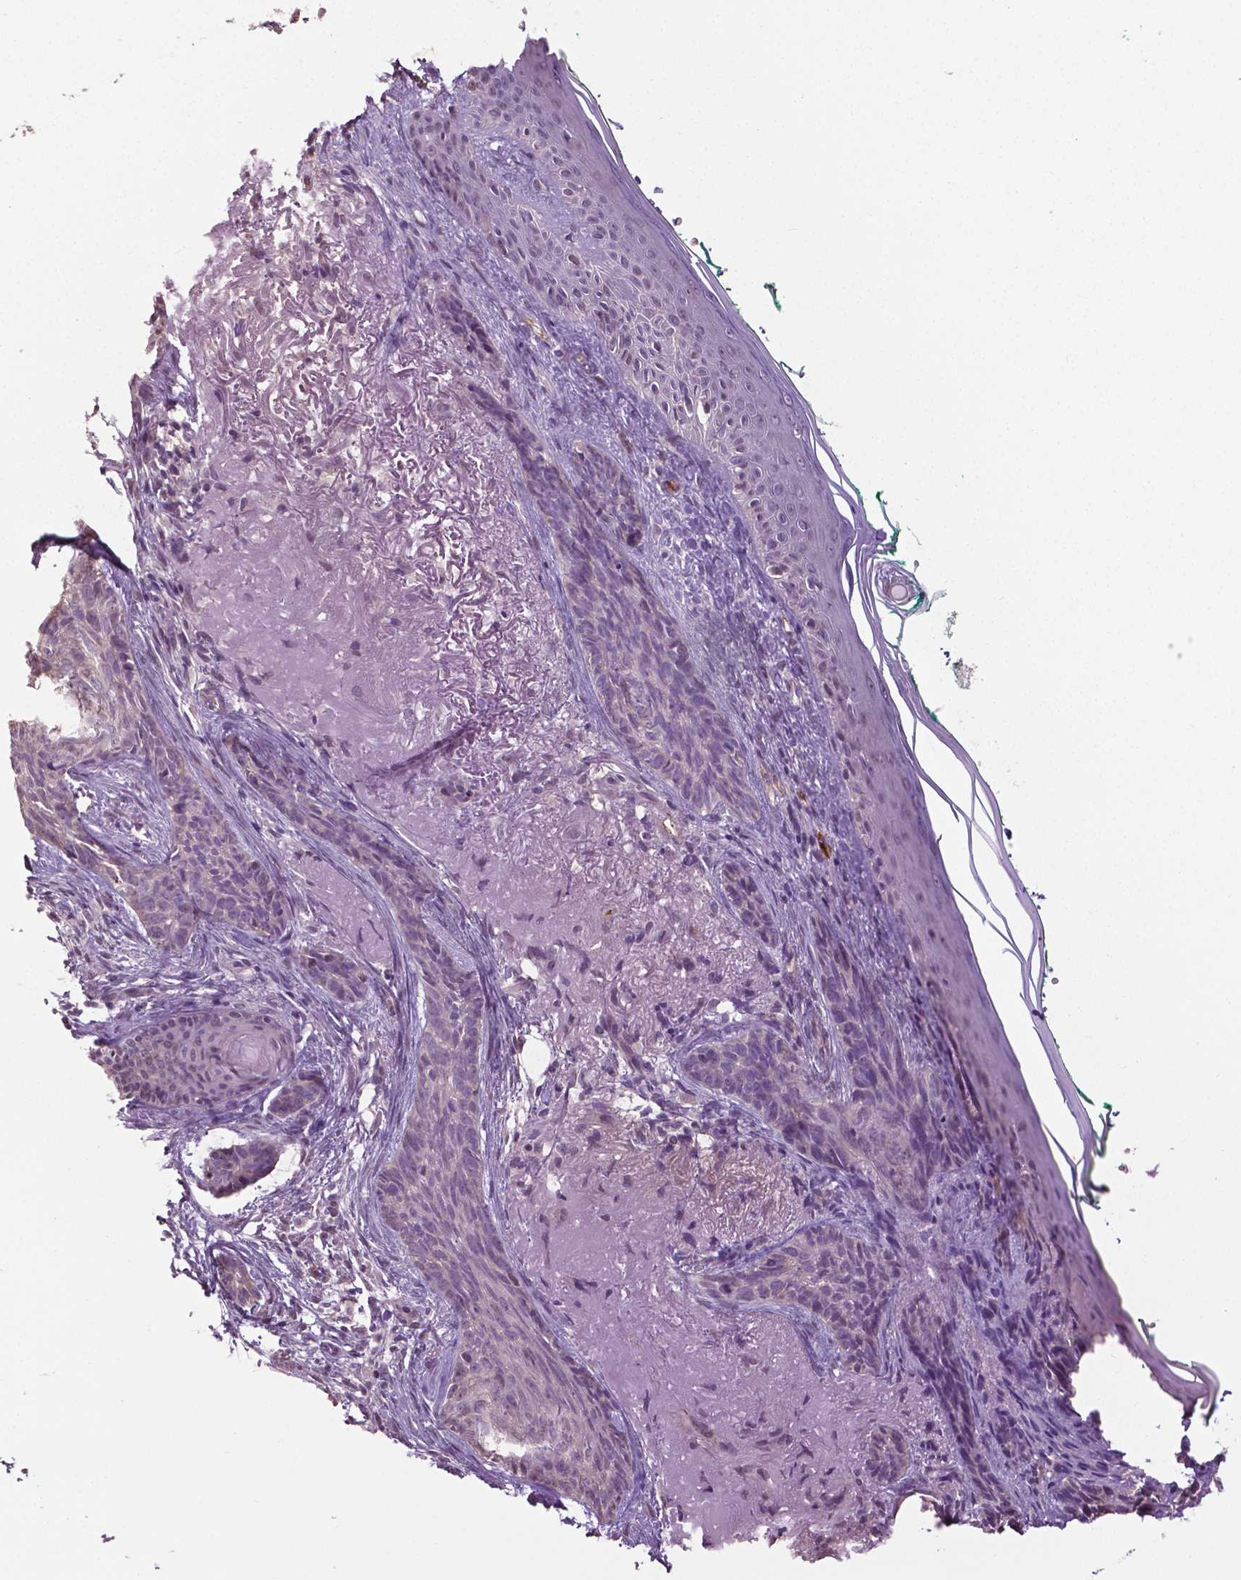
{"staining": {"intensity": "negative", "quantity": "none", "location": "none"}, "tissue": "skin cancer", "cell_type": "Tumor cells", "image_type": "cancer", "snomed": [{"axis": "morphology", "description": "Basal cell carcinoma"}, {"axis": "topography", "description": "Skin"}], "caption": "Immunohistochemistry photomicrograph of skin basal cell carcinoma stained for a protein (brown), which reveals no staining in tumor cells.", "gene": "PTPN5", "patient": {"sex": "female", "age": 78}}